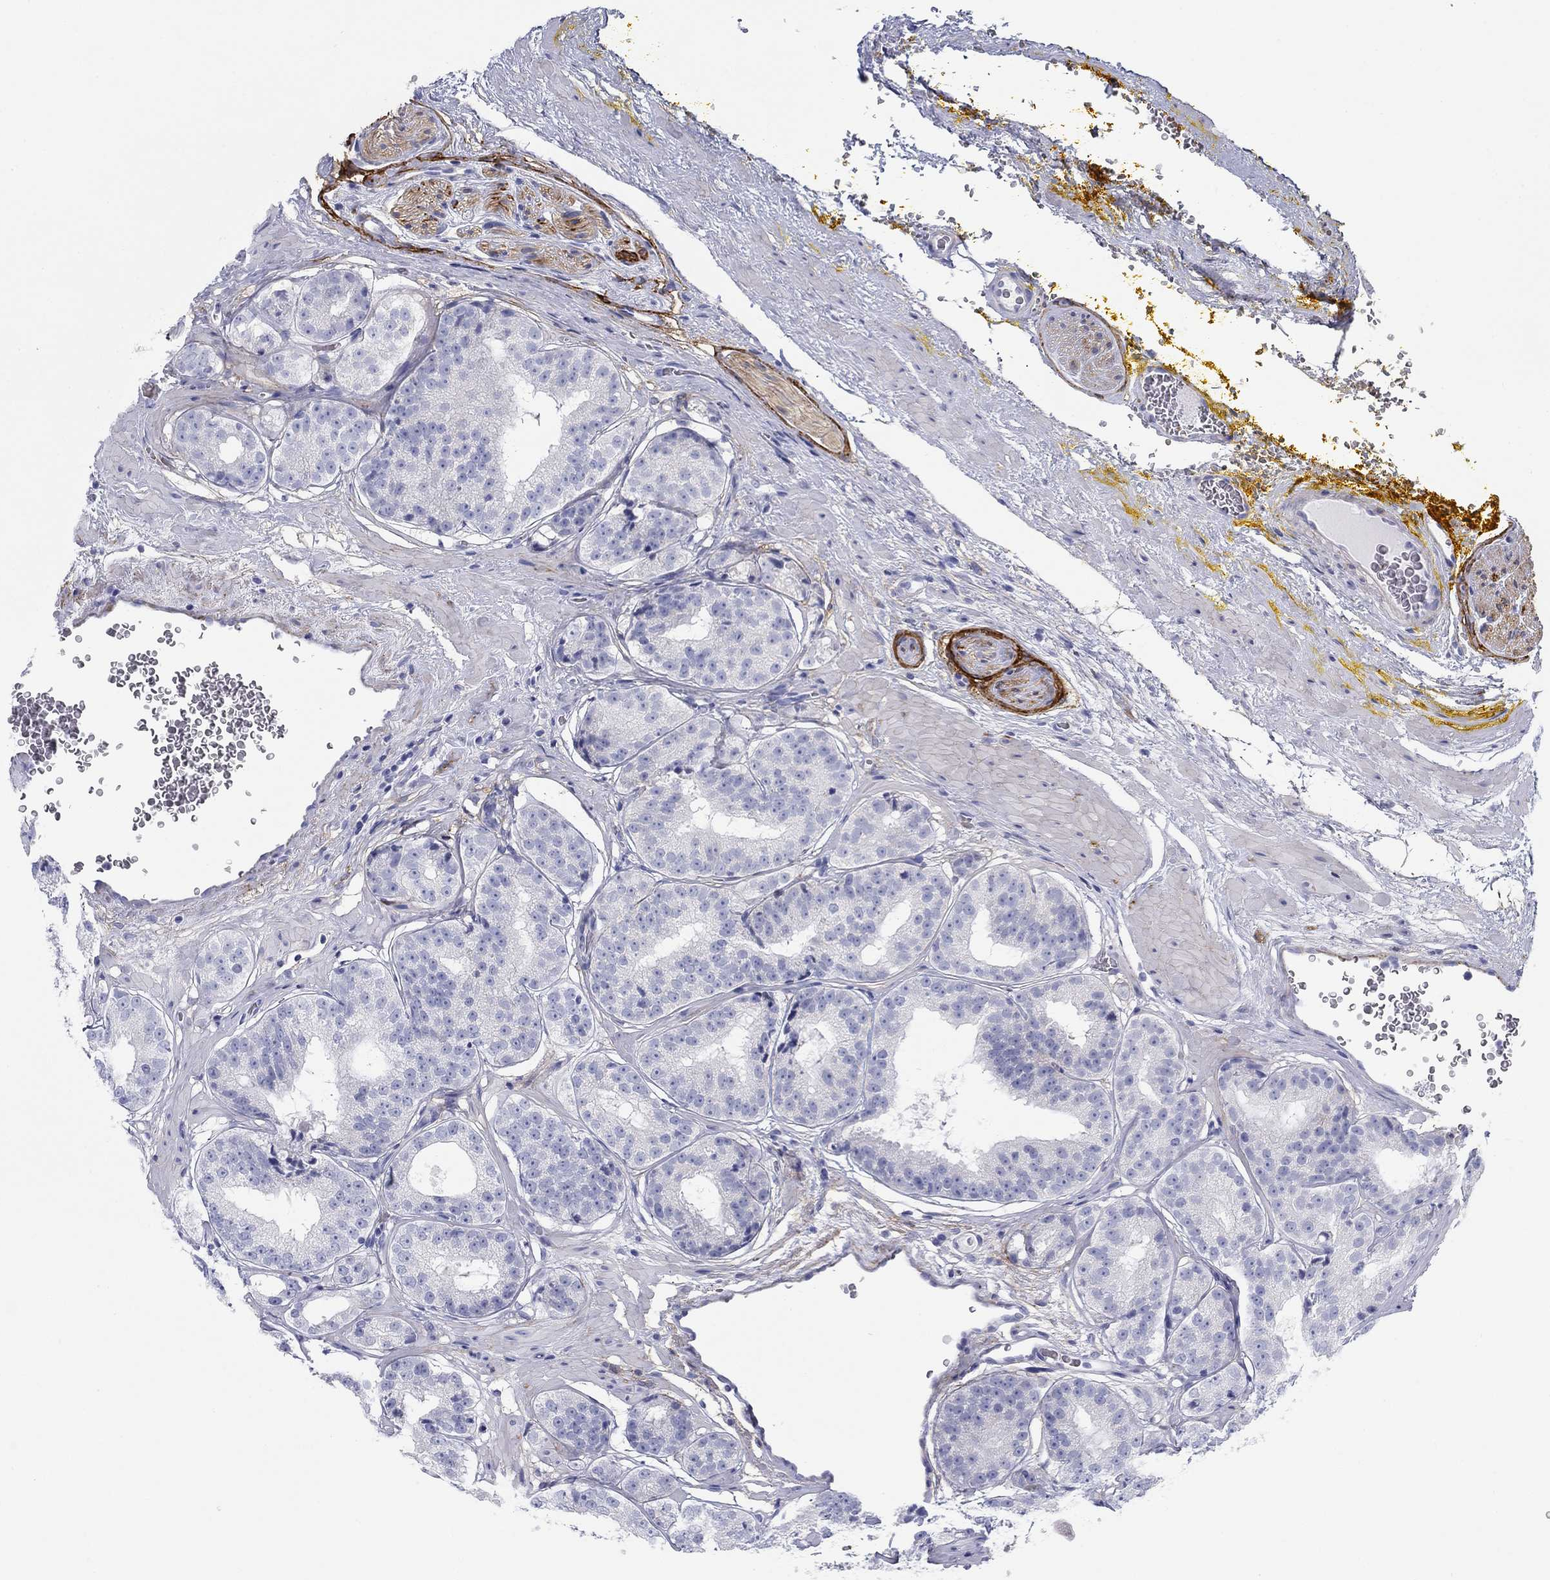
{"staining": {"intensity": "negative", "quantity": "none", "location": "none"}, "tissue": "prostate cancer", "cell_type": "Tumor cells", "image_type": "cancer", "snomed": [{"axis": "morphology", "description": "Adenocarcinoma, Low grade"}, {"axis": "topography", "description": "Prostate"}], "caption": "Prostate cancer (adenocarcinoma (low-grade)) was stained to show a protein in brown. There is no significant positivity in tumor cells.", "gene": "GPC1", "patient": {"sex": "male", "age": 60}}